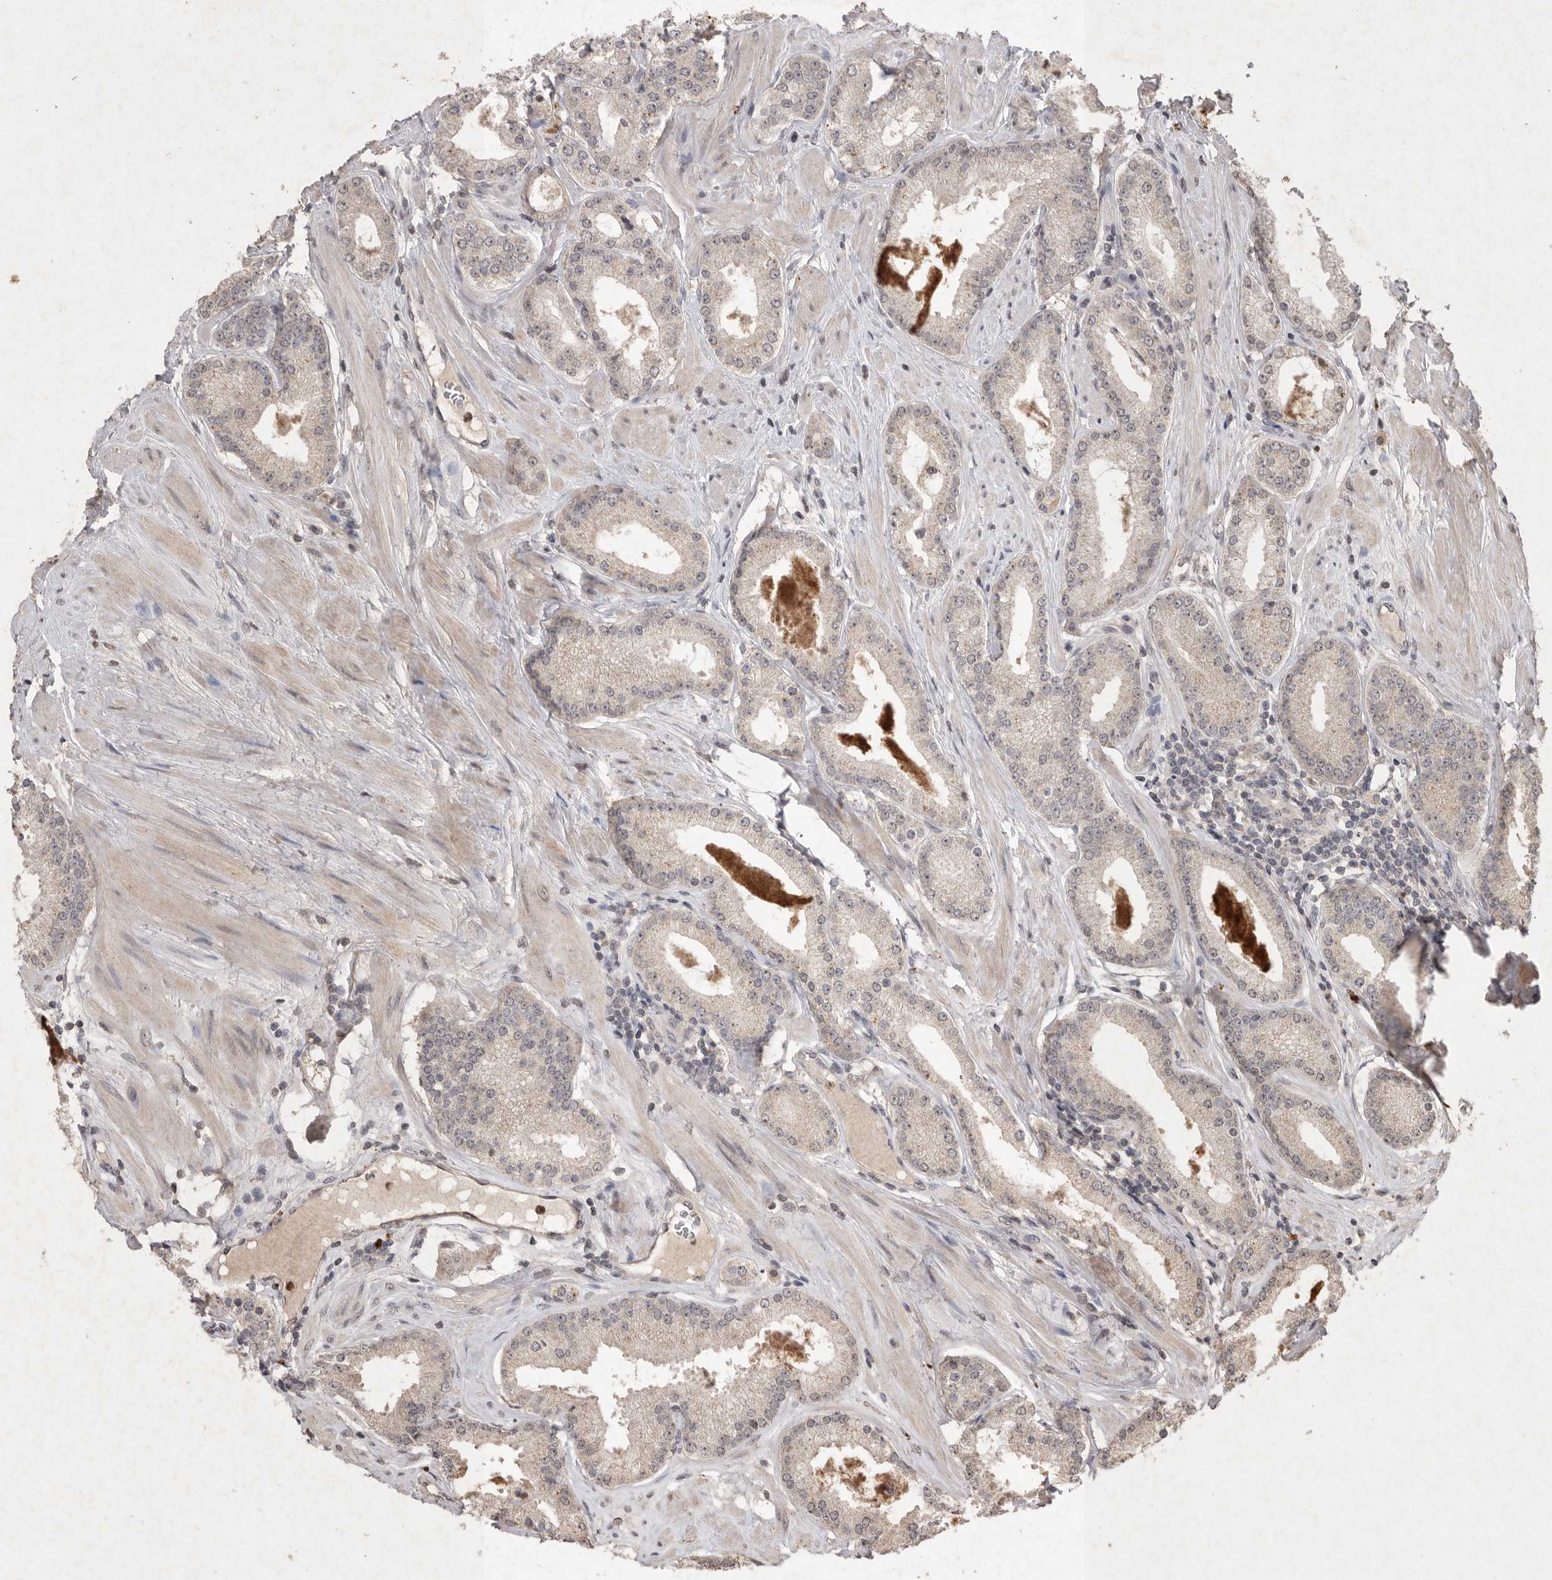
{"staining": {"intensity": "weak", "quantity": "<25%", "location": "cytoplasmic/membranous"}, "tissue": "prostate cancer", "cell_type": "Tumor cells", "image_type": "cancer", "snomed": [{"axis": "morphology", "description": "Adenocarcinoma, Low grade"}, {"axis": "topography", "description": "Prostate"}], "caption": "This is a histopathology image of IHC staining of prostate cancer, which shows no positivity in tumor cells.", "gene": "APLNR", "patient": {"sex": "male", "age": 62}}